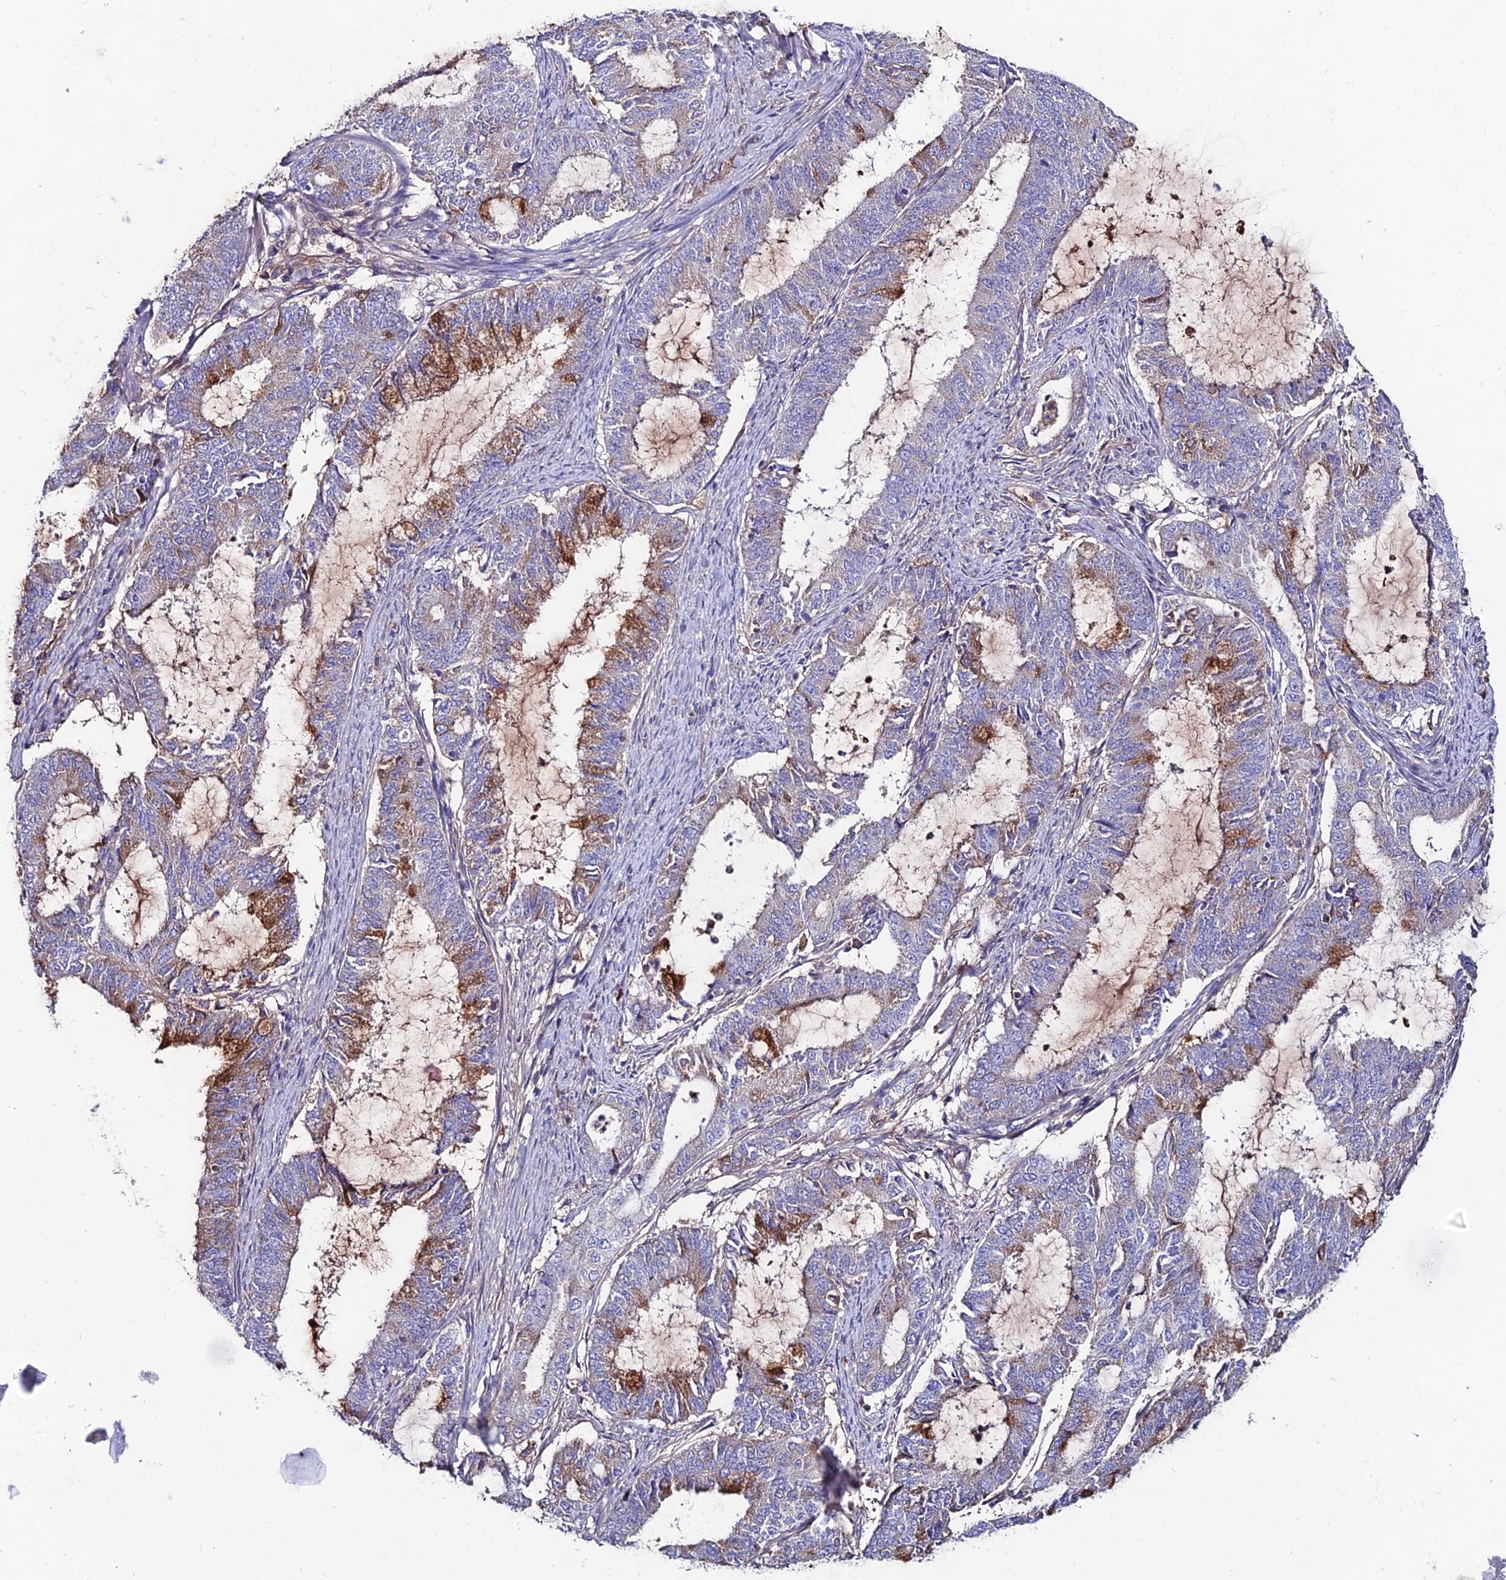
{"staining": {"intensity": "moderate", "quantity": "<25%", "location": "cytoplasmic/membranous"}, "tissue": "endometrial cancer", "cell_type": "Tumor cells", "image_type": "cancer", "snomed": [{"axis": "morphology", "description": "Adenocarcinoma, NOS"}, {"axis": "topography", "description": "Endometrium"}], "caption": "Immunohistochemistry histopathology image of endometrial cancer stained for a protein (brown), which reveals low levels of moderate cytoplasmic/membranous expression in approximately <25% of tumor cells.", "gene": "SLC25A16", "patient": {"sex": "female", "age": 51}}